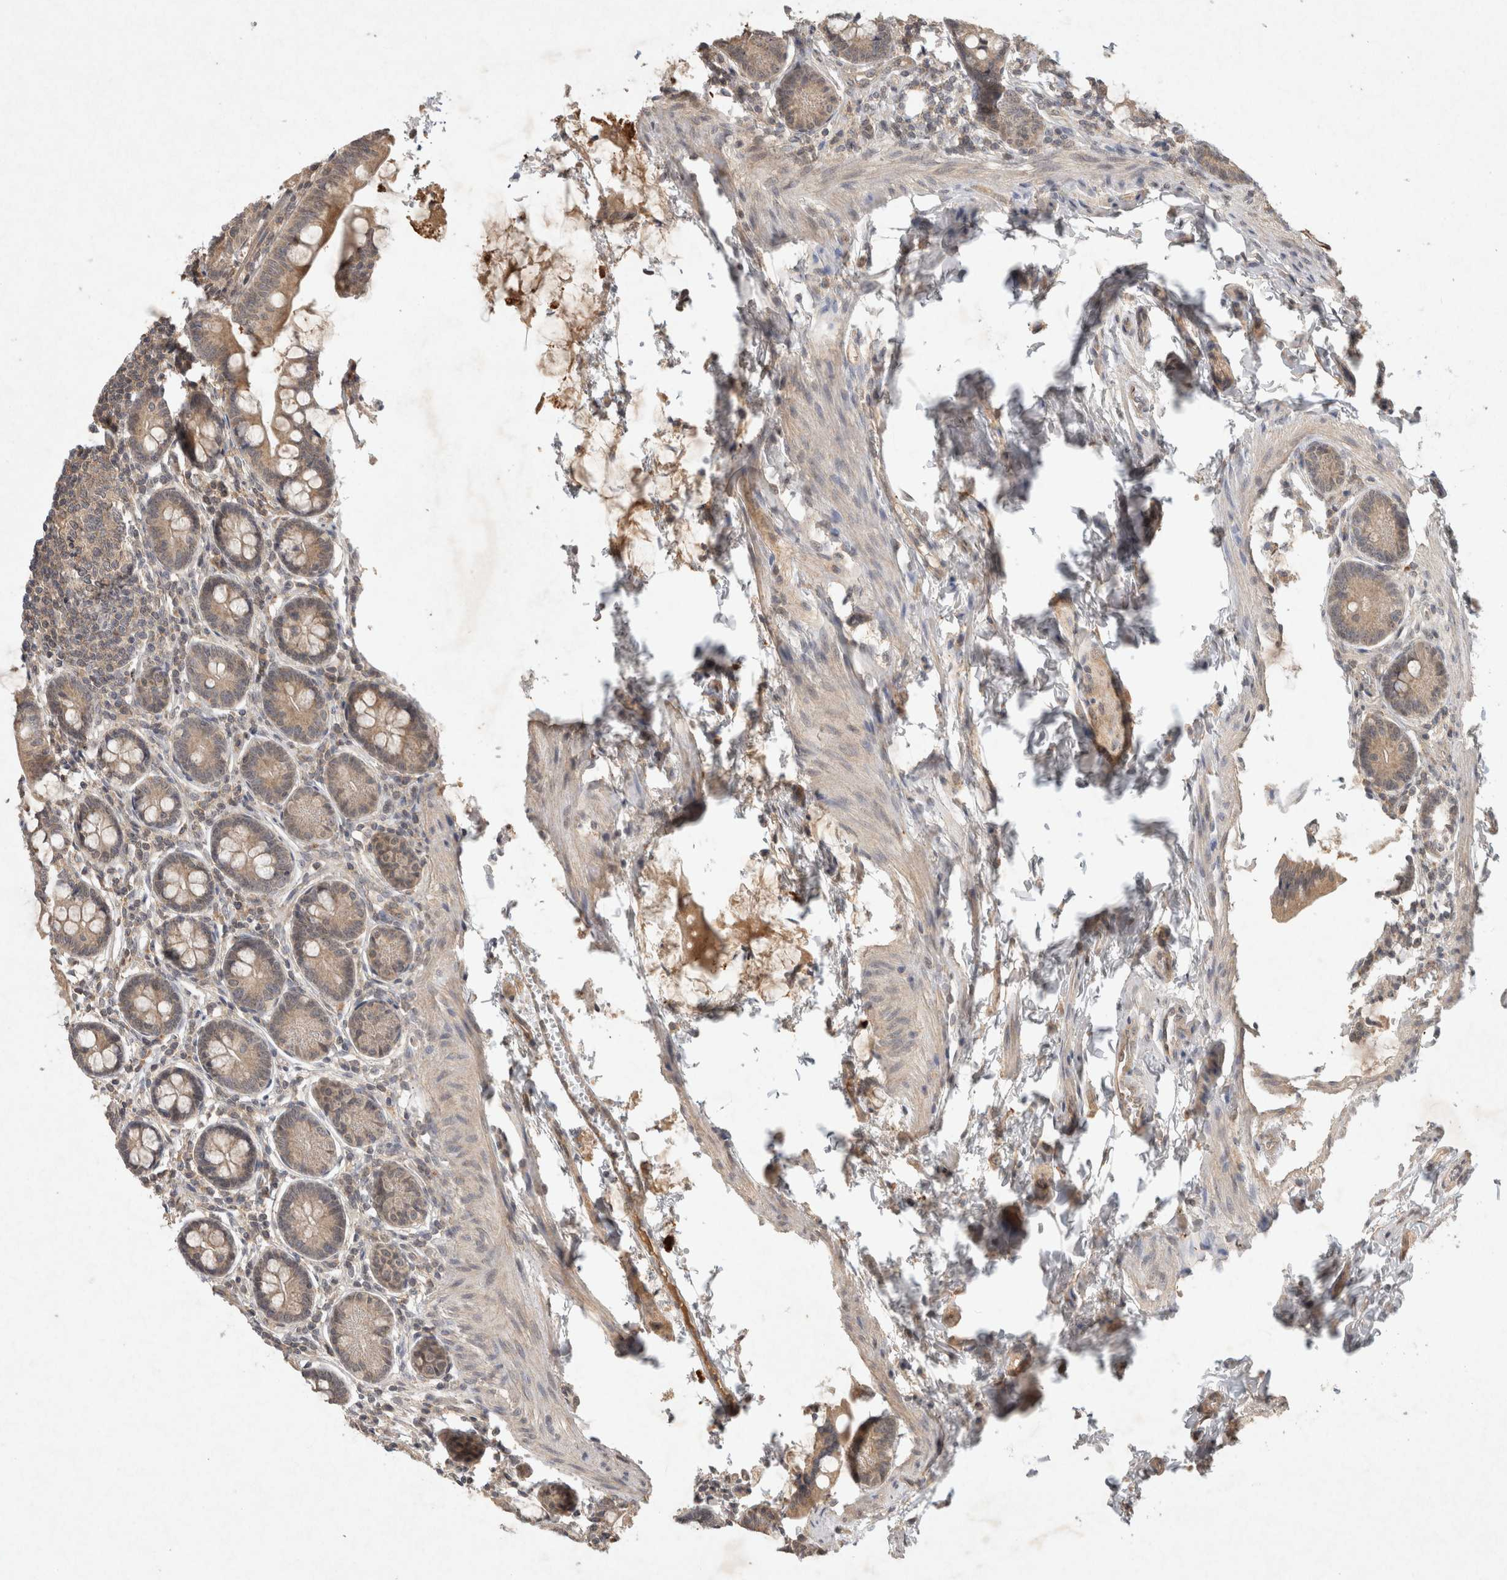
{"staining": {"intensity": "weak", "quantity": ">75%", "location": "cytoplasmic/membranous"}, "tissue": "small intestine", "cell_type": "Glandular cells", "image_type": "normal", "snomed": [{"axis": "morphology", "description": "Normal tissue, NOS"}, {"axis": "topography", "description": "Small intestine"}], "caption": "This histopathology image demonstrates IHC staining of normal small intestine, with low weak cytoplasmic/membranous expression in approximately >75% of glandular cells.", "gene": "LOXL2", "patient": {"sex": "male", "age": 7}}